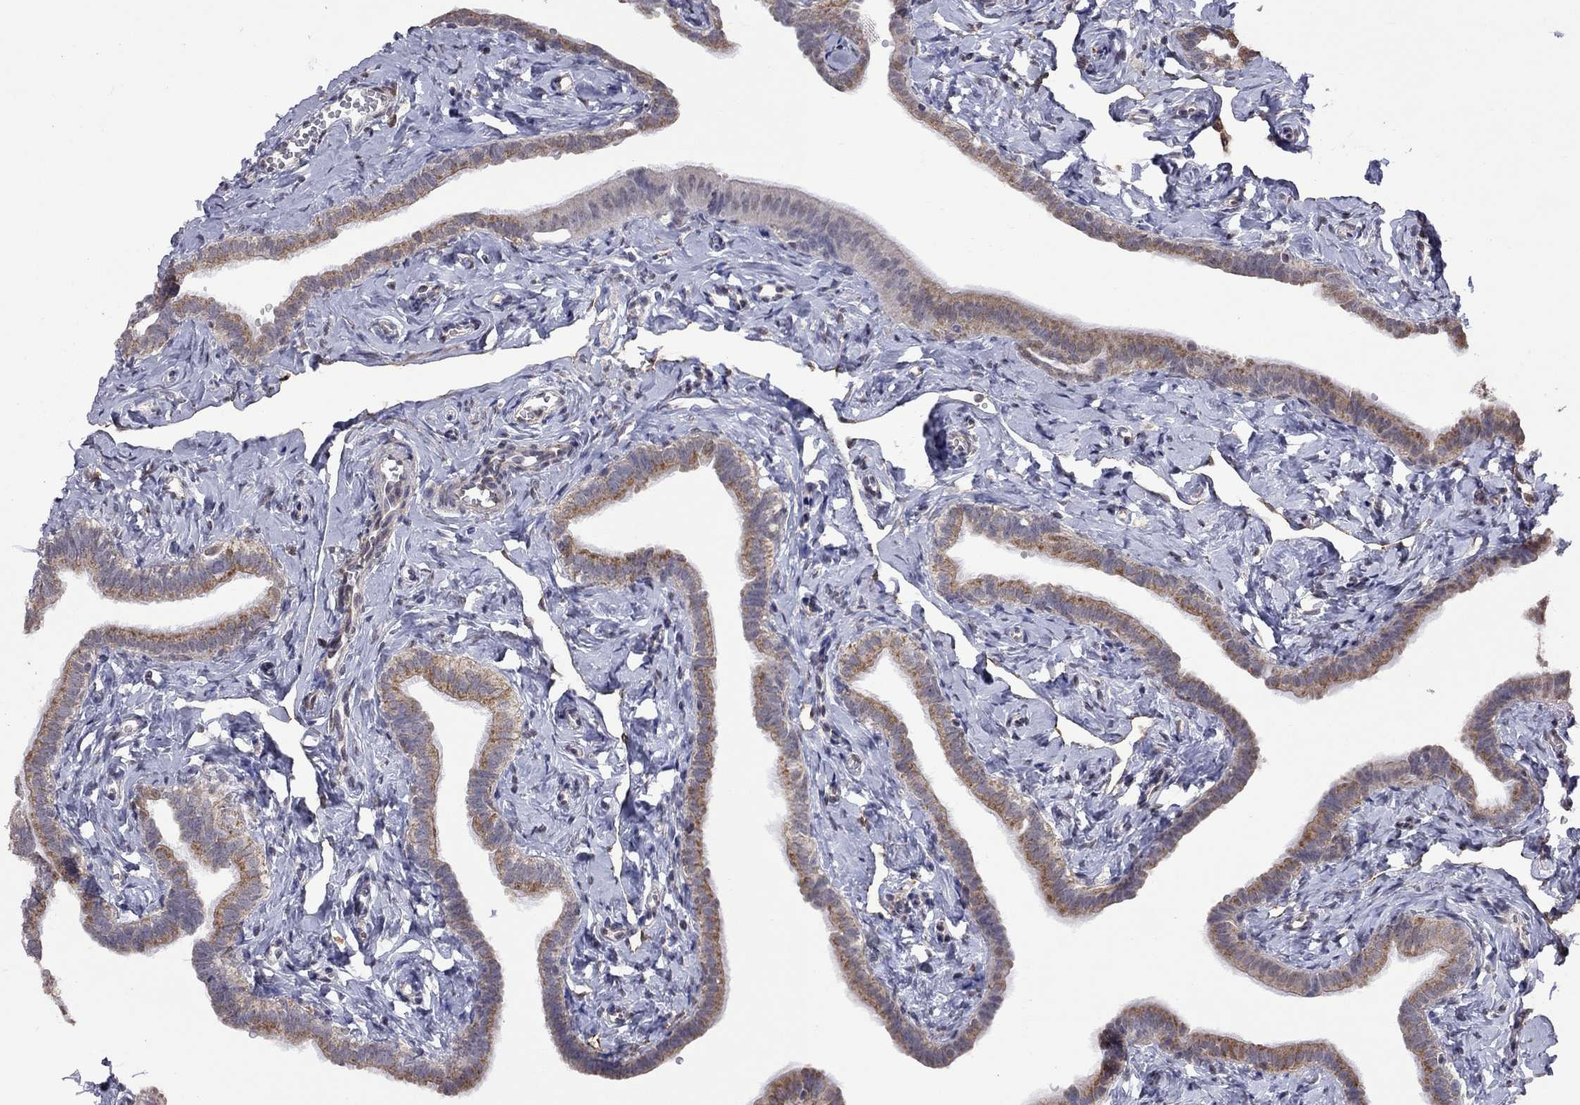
{"staining": {"intensity": "moderate", "quantity": ">75%", "location": "cytoplasmic/membranous"}, "tissue": "fallopian tube", "cell_type": "Glandular cells", "image_type": "normal", "snomed": [{"axis": "morphology", "description": "Normal tissue, NOS"}, {"axis": "topography", "description": "Fallopian tube"}], "caption": "Immunohistochemistry image of unremarkable fallopian tube: human fallopian tube stained using immunohistochemistry displays medium levels of moderate protein expression localized specifically in the cytoplasmic/membranous of glandular cells, appearing as a cytoplasmic/membranous brown color.", "gene": "NDUFB1", "patient": {"sex": "female", "age": 41}}